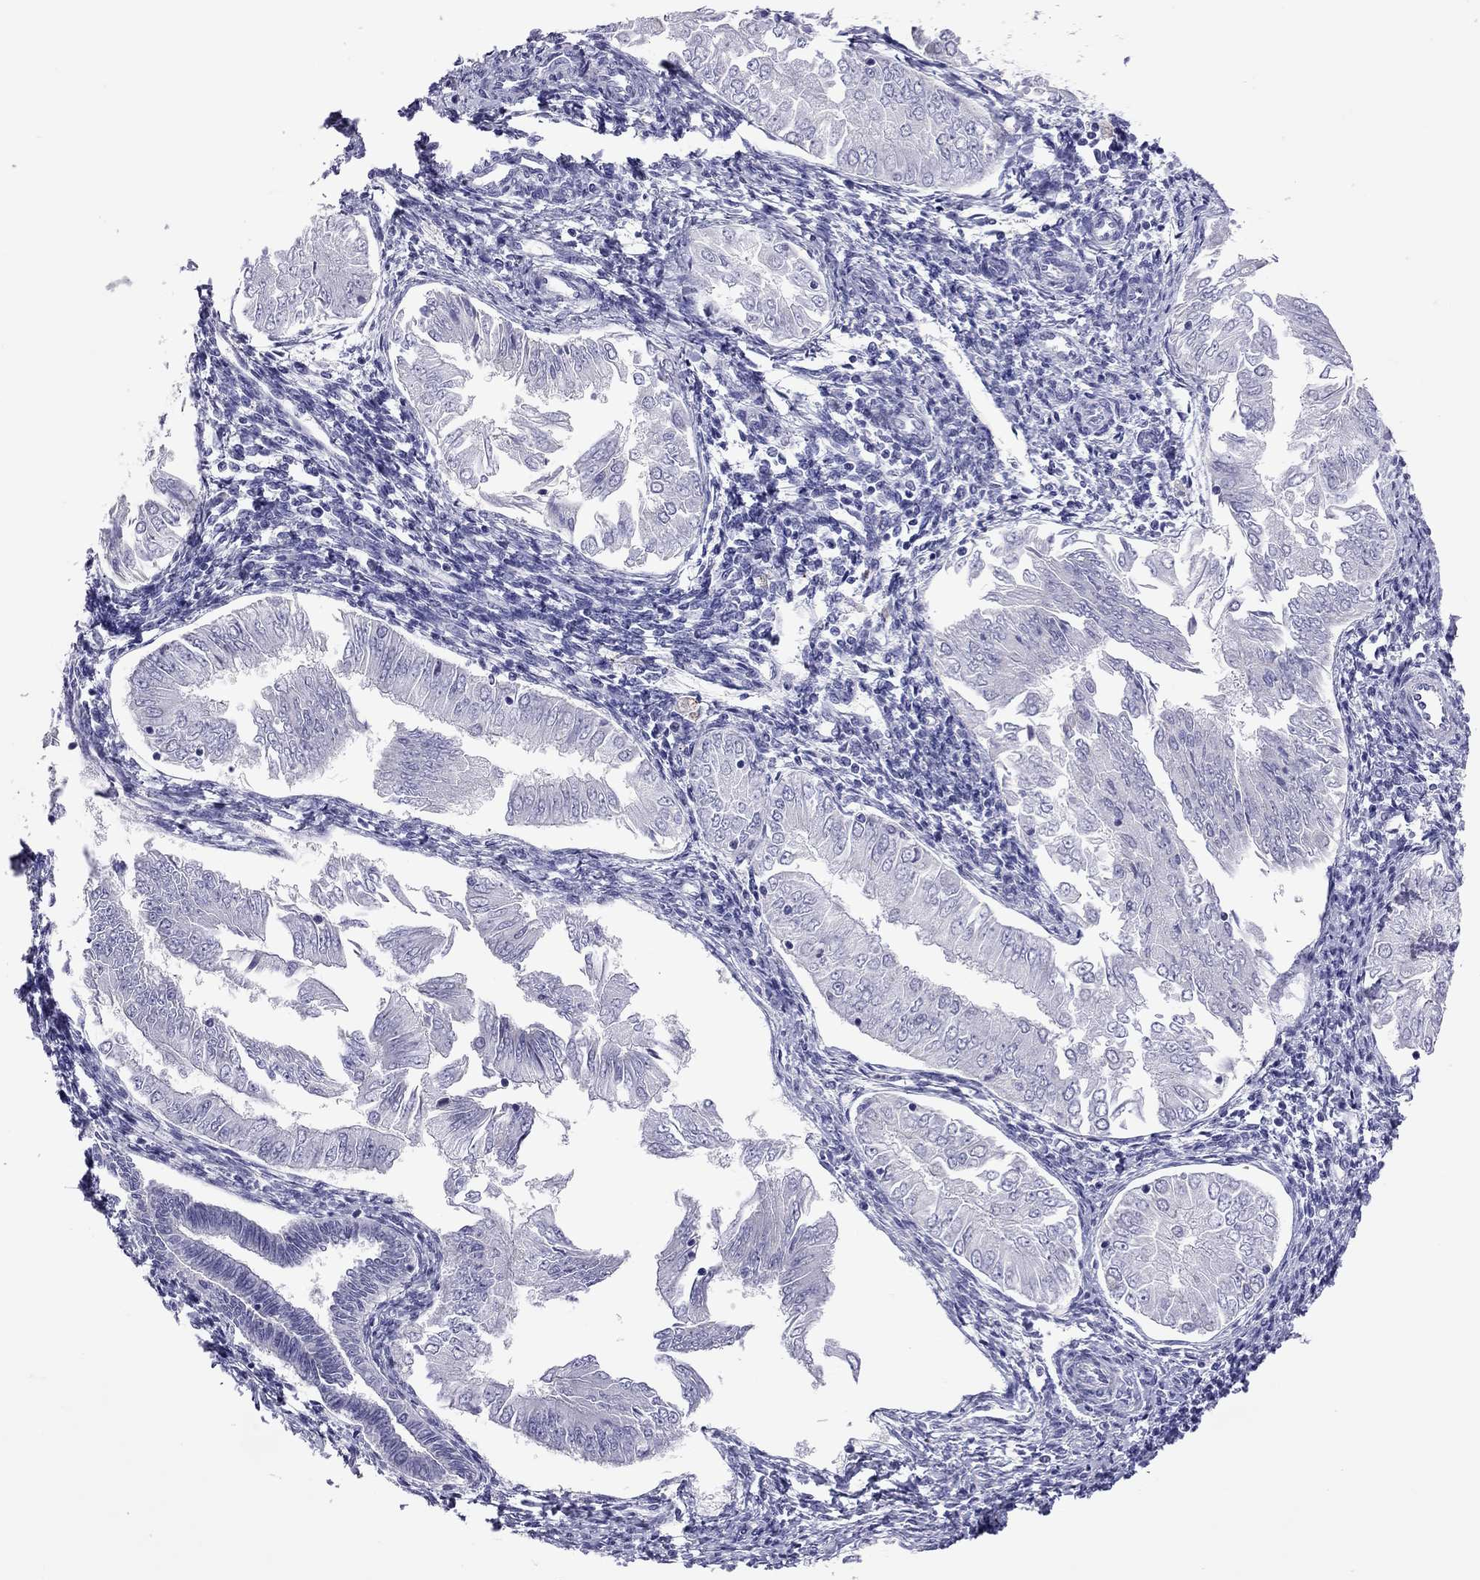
{"staining": {"intensity": "negative", "quantity": "none", "location": "none"}, "tissue": "endometrial cancer", "cell_type": "Tumor cells", "image_type": "cancer", "snomed": [{"axis": "morphology", "description": "Adenocarcinoma, NOS"}, {"axis": "topography", "description": "Endometrium"}], "caption": "Immunohistochemistry (IHC) of human endometrial adenocarcinoma displays no positivity in tumor cells.", "gene": "PPP1R3A", "patient": {"sex": "female", "age": 53}}